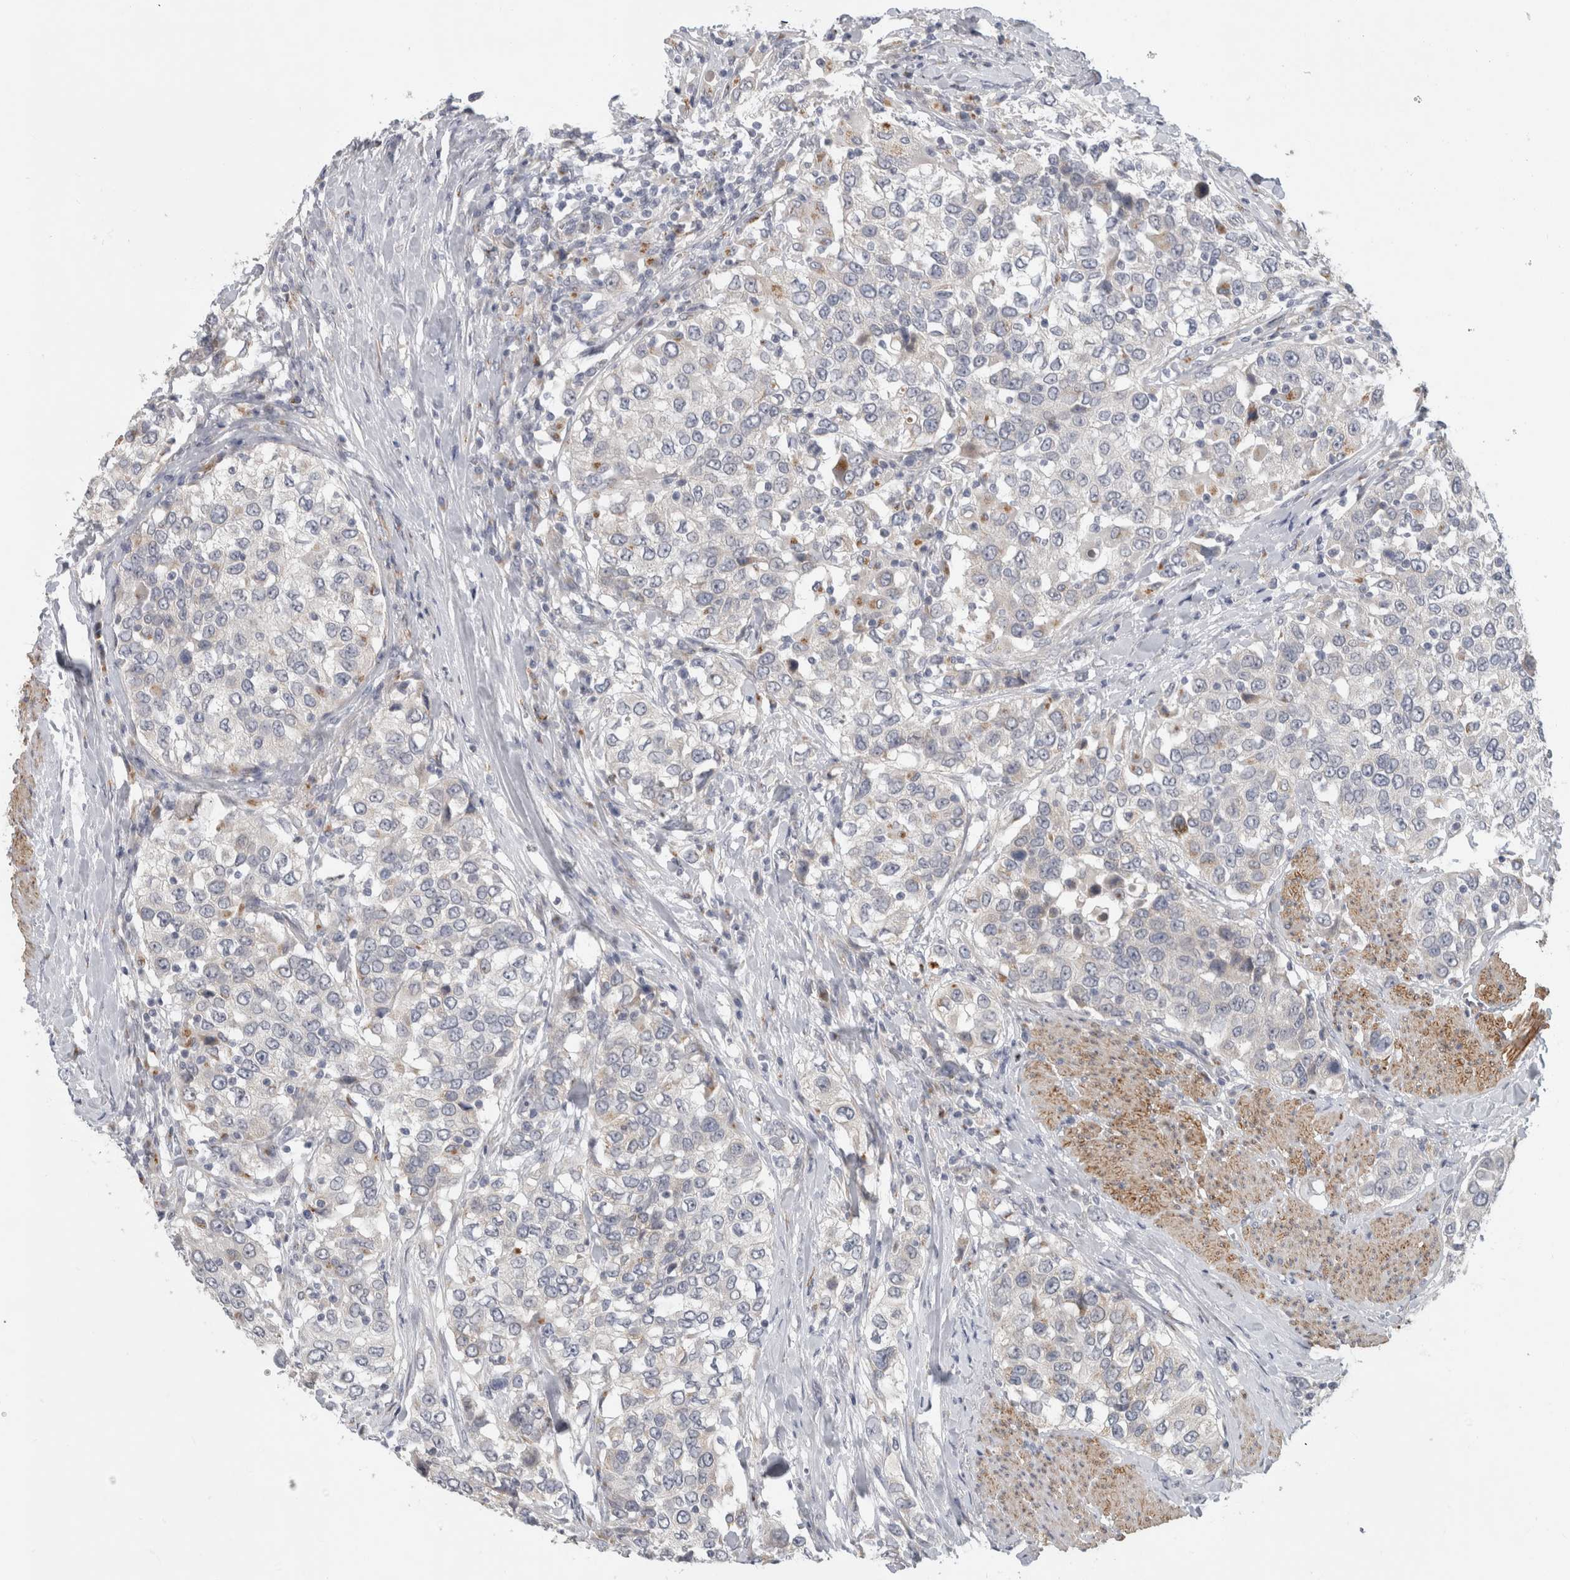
{"staining": {"intensity": "negative", "quantity": "none", "location": "none"}, "tissue": "urothelial cancer", "cell_type": "Tumor cells", "image_type": "cancer", "snomed": [{"axis": "morphology", "description": "Urothelial carcinoma, High grade"}, {"axis": "topography", "description": "Urinary bladder"}], "caption": "Urothelial cancer was stained to show a protein in brown. There is no significant positivity in tumor cells. The staining is performed using DAB (3,3'-diaminobenzidine) brown chromogen with nuclei counter-stained in using hematoxylin.", "gene": "MGAT1", "patient": {"sex": "female", "age": 80}}